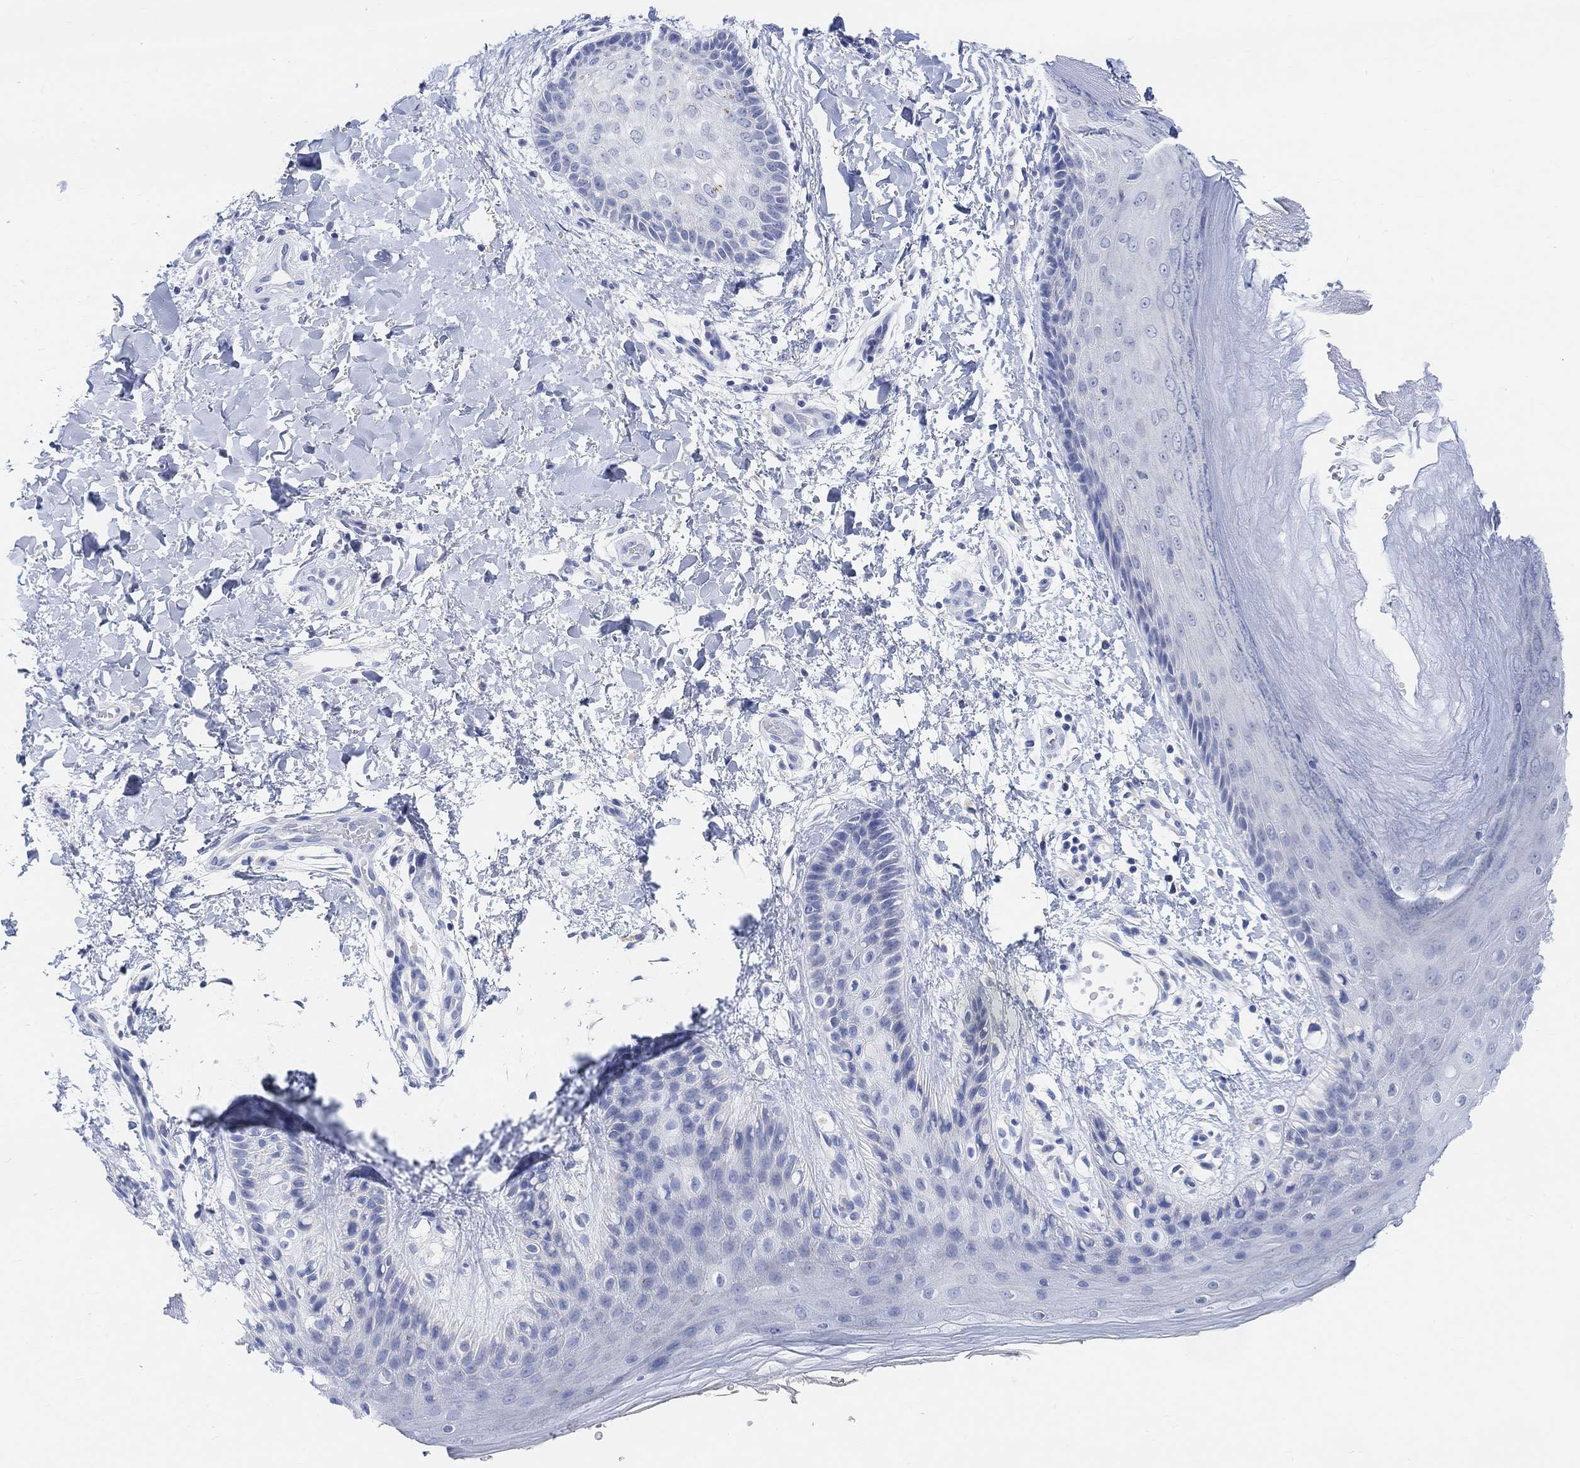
{"staining": {"intensity": "negative", "quantity": "none", "location": "none"}, "tissue": "skin", "cell_type": "Epidermal cells", "image_type": "normal", "snomed": [{"axis": "morphology", "description": "Normal tissue, NOS"}, {"axis": "topography", "description": "Anal"}], "caption": "The IHC photomicrograph has no significant staining in epidermal cells of skin.", "gene": "ENO4", "patient": {"sex": "male", "age": 36}}